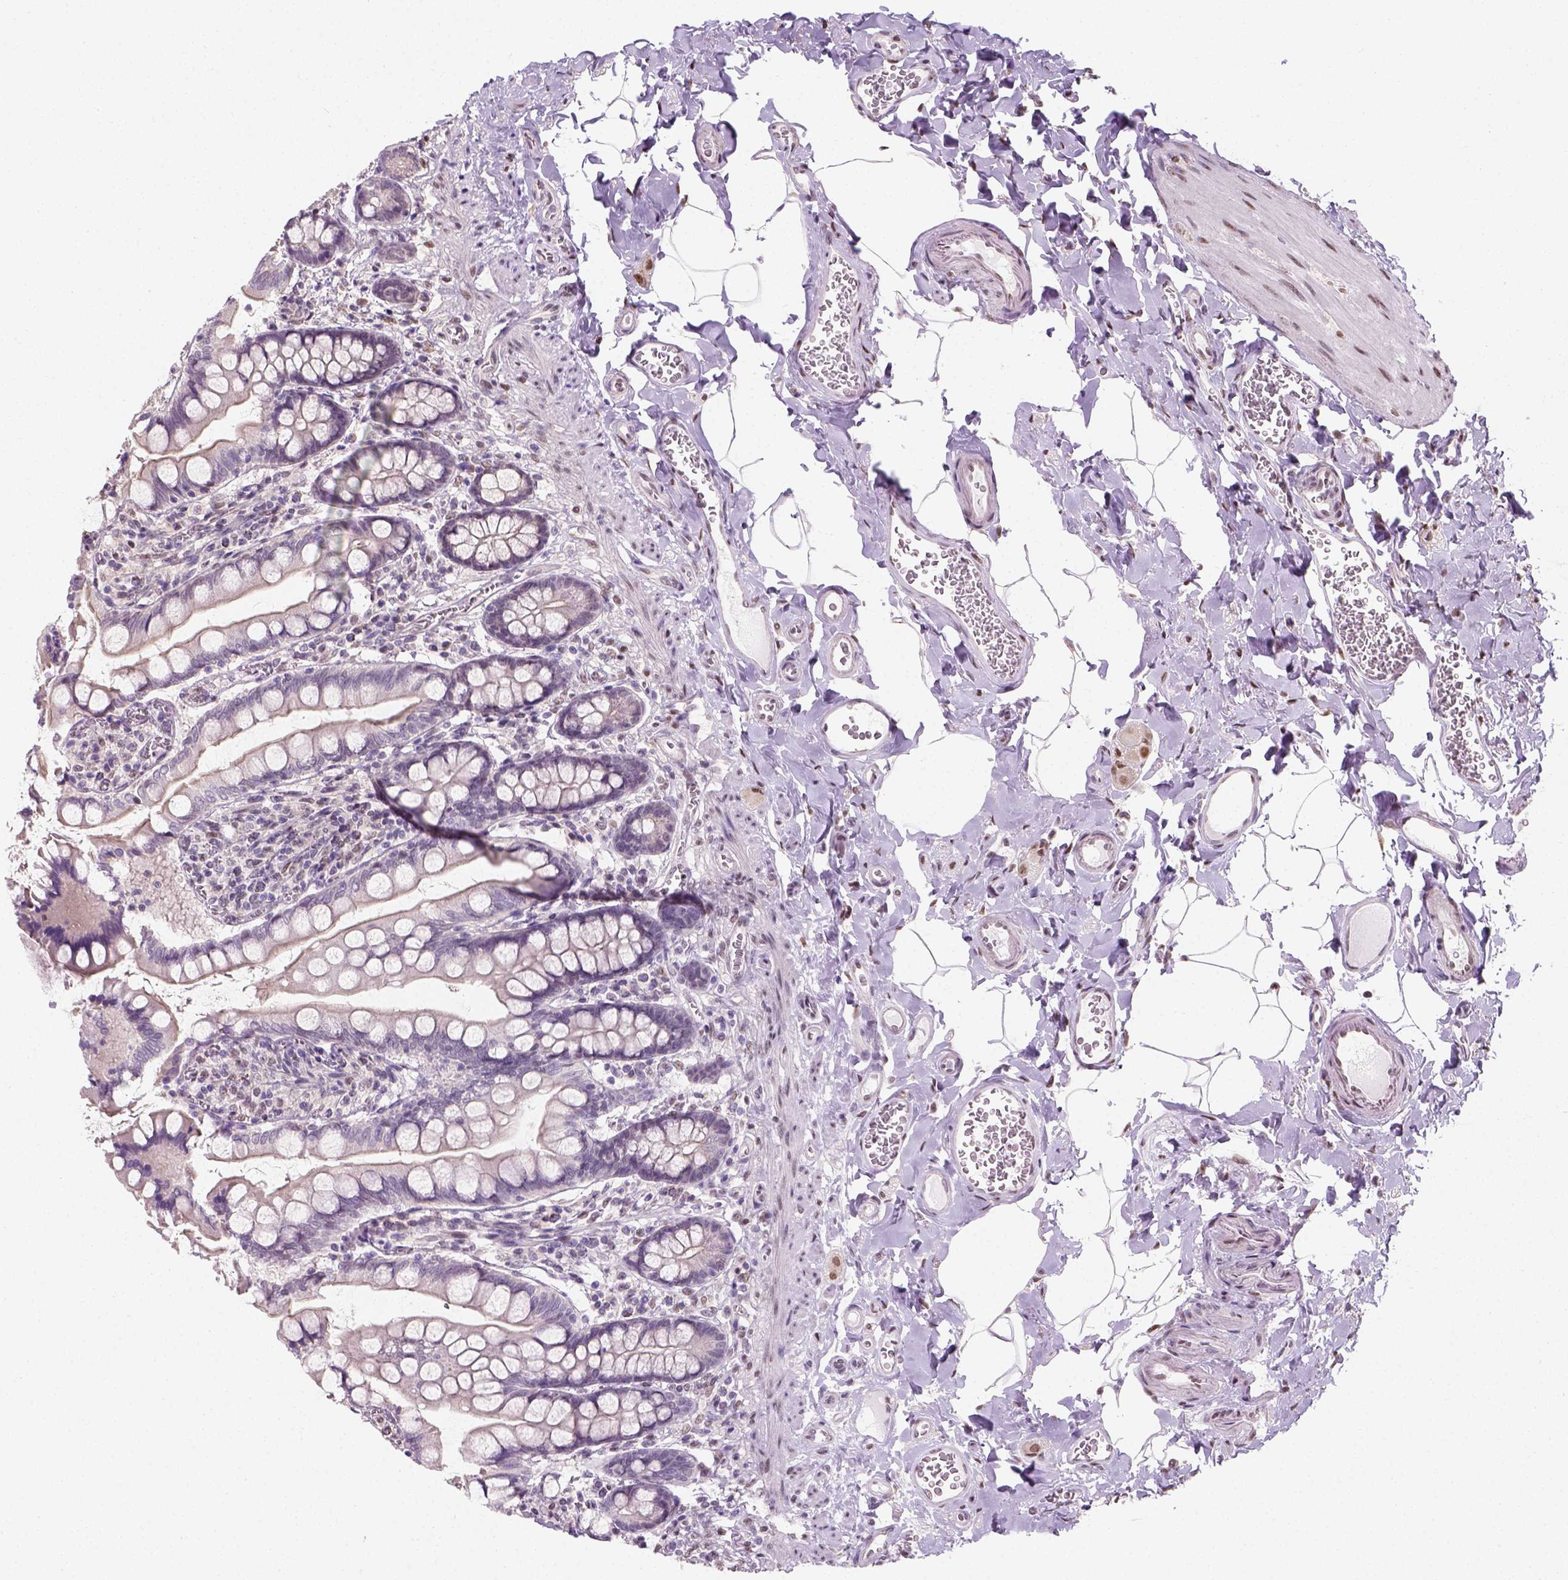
{"staining": {"intensity": "negative", "quantity": "none", "location": "none"}, "tissue": "small intestine", "cell_type": "Glandular cells", "image_type": "normal", "snomed": [{"axis": "morphology", "description": "Normal tissue, NOS"}, {"axis": "topography", "description": "Small intestine"}], "caption": "The photomicrograph demonstrates no staining of glandular cells in unremarkable small intestine. (DAB IHC with hematoxylin counter stain).", "gene": "C1orf112", "patient": {"sex": "female", "age": 56}}